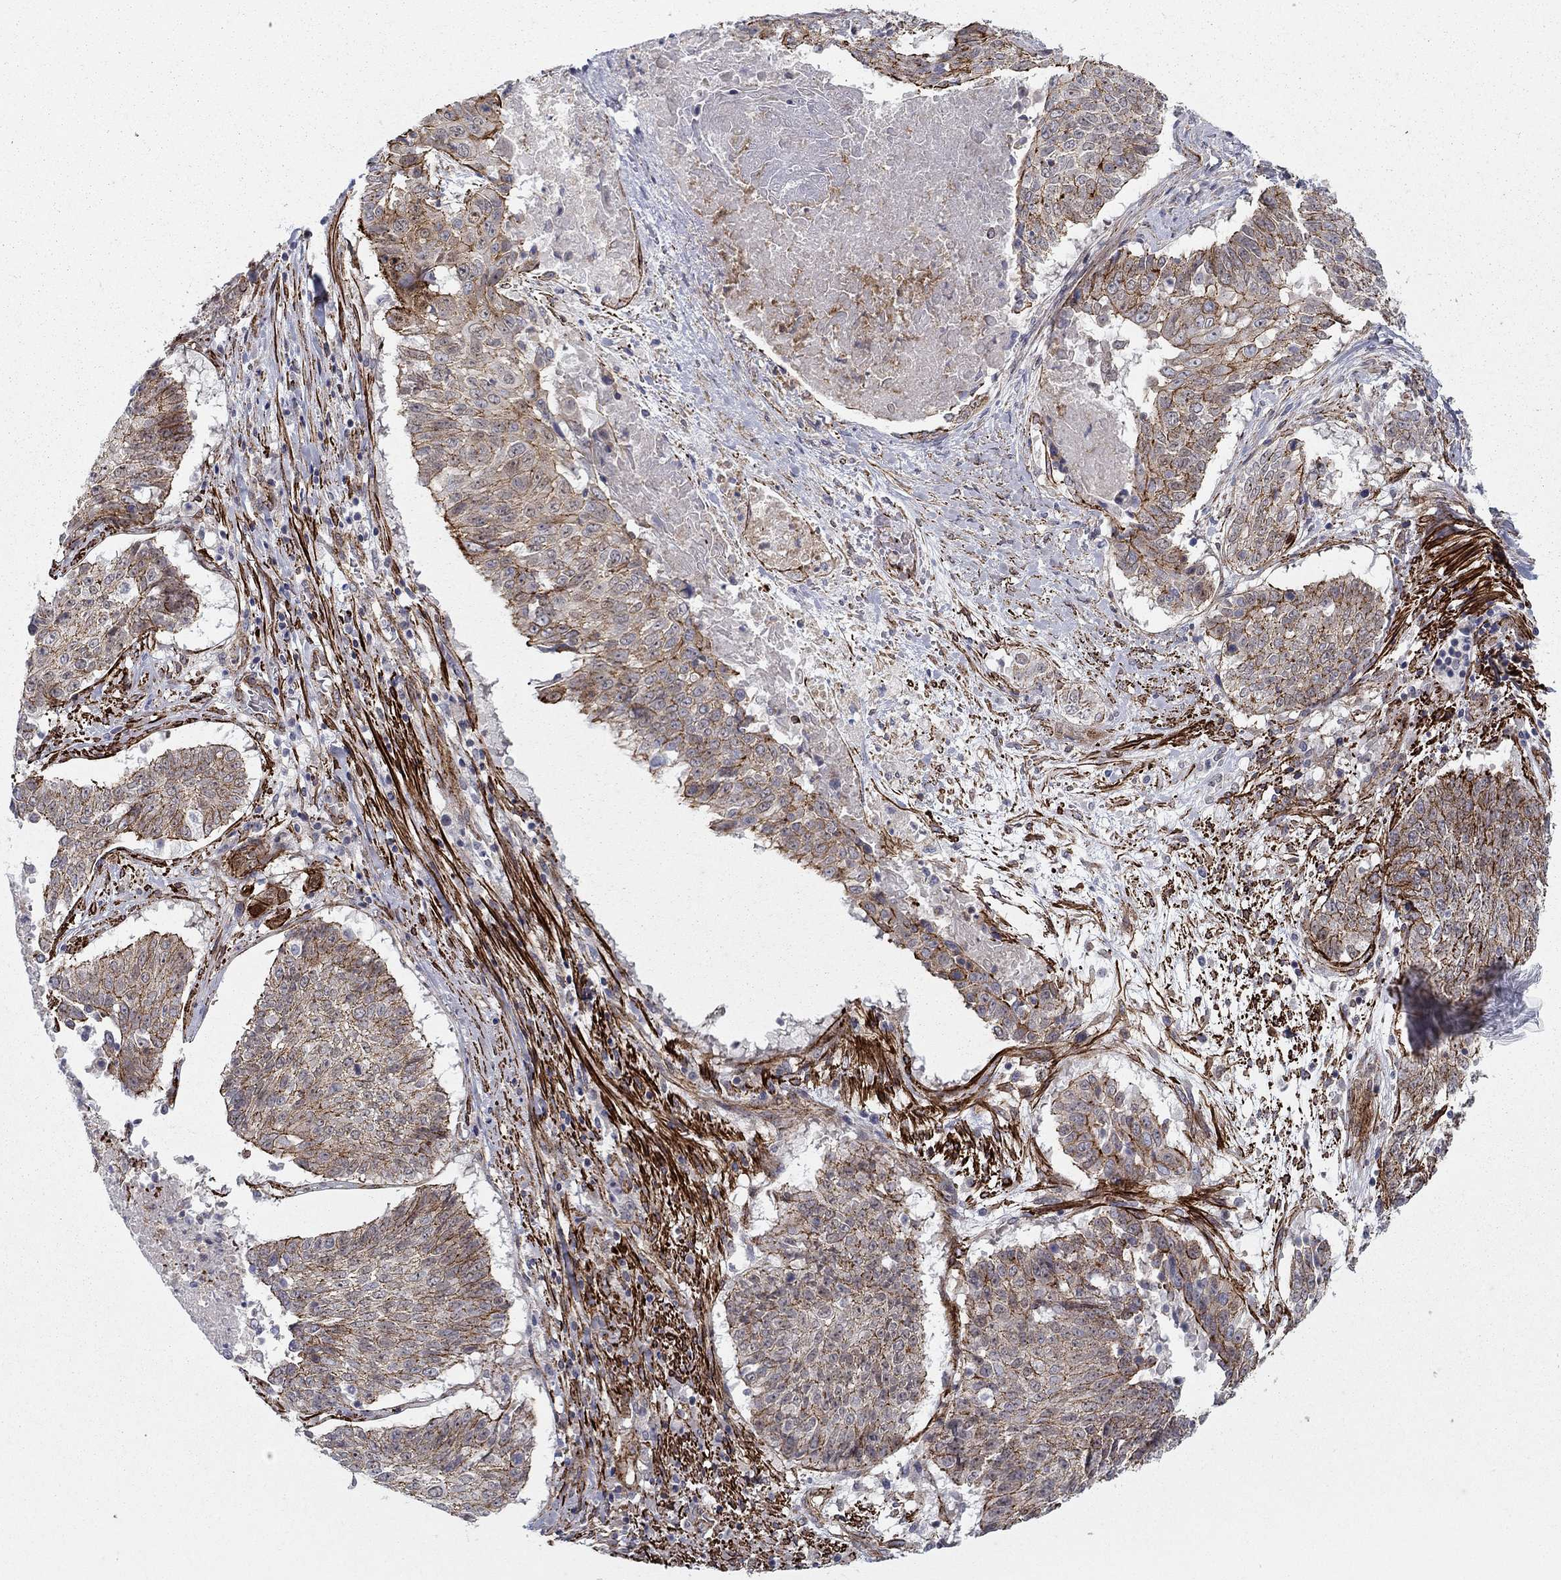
{"staining": {"intensity": "moderate", "quantity": "25%-75%", "location": "cytoplasmic/membranous"}, "tissue": "lung cancer", "cell_type": "Tumor cells", "image_type": "cancer", "snomed": [{"axis": "morphology", "description": "Squamous cell carcinoma, NOS"}, {"axis": "topography", "description": "Lung"}], "caption": "Protein analysis of squamous cell carcinoma (lung) tissue displays moderate cytoplasmic/membranous staining in about 25%-75% of tumor cells. Using DAB (3,3'-diaminobenzidine) (brown) and hematoxylin (blue) stains, captured at high magnification using brightfield microscopy.", "gene": "KRBA1", "patient": {"sex": "male", "age": 64}}